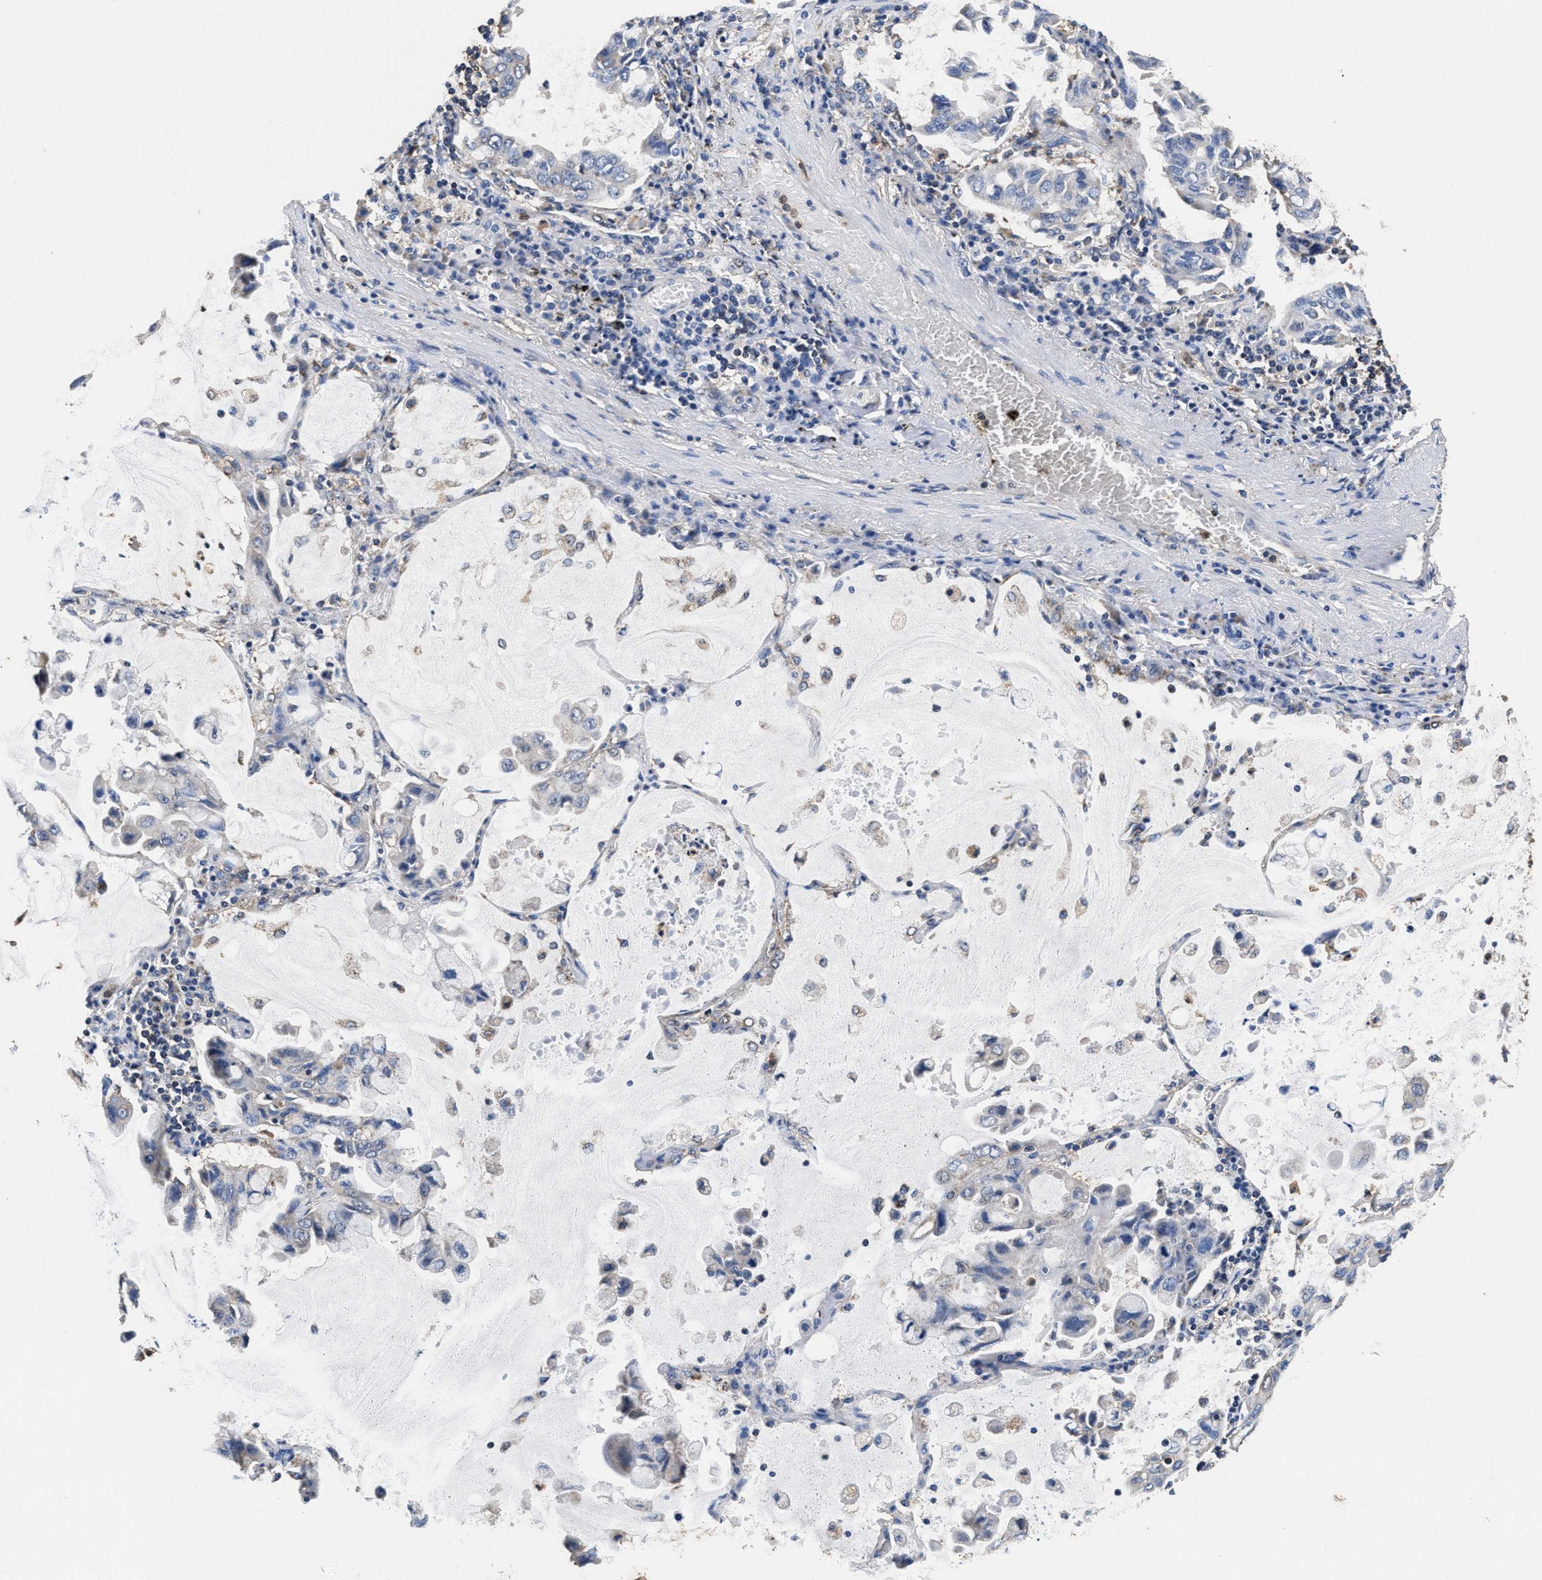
{"staining": {"intensity": "negative", "quantity": "none", "location": "none"}, "tissue": "lung cancer", "cell_type": "Tumor cells", "image_type": "cancer", "snomed": [{"axis": "morphology", "description": "Adenocarcinoma, NOS"}, {"axis": "topography", "description": "Lung"}], "caption": "Immunohistochemistry (IHC) of human lung cancer (adenocarcinoma) shows no expression in tumor cells. (DAB (3,3'-diaminobenzidine) immunohistochemistry (IHC) visualized using brightfield microscopy, high magnification).", "gene": "ACLY", "patient": {"sex": "male", "age": 64}}